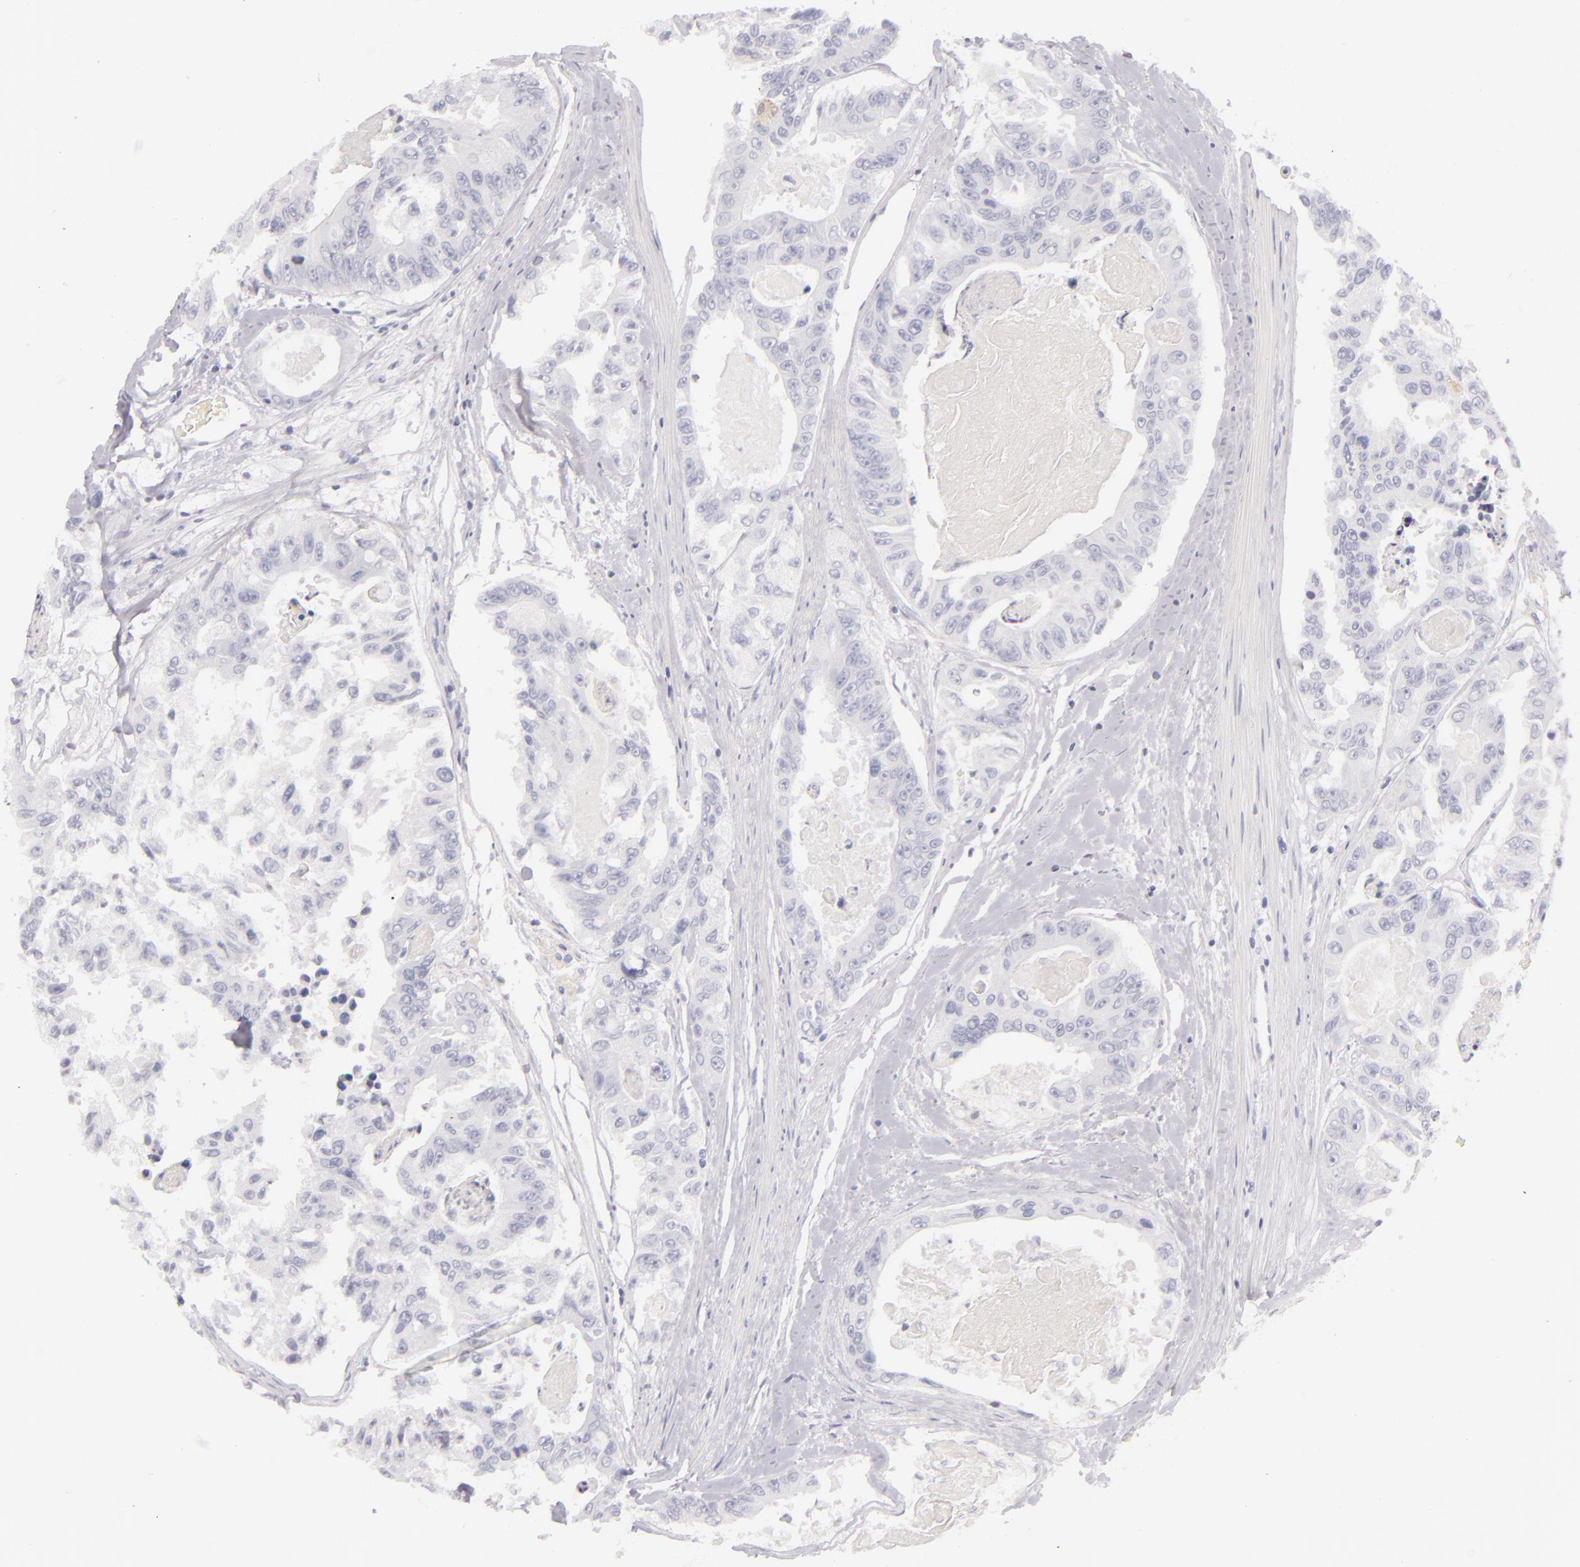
{"staining": {"intensity": "negative", "quantity": "none", "location": "none"}, "tissue": "colorectal cancer", "cell_type": "Tumor cells", "image_type": "cancer", "snomed": [{"axis": "morphology", "description": "Adenocarcinoma, NOS"}, {"axis": "topography", "description": "Colon"}], "caption": "Micrograph shows no significant protein expression in tumor cells of colorectal cancer.", "gene": "FABP1", "patient": {"sex": "female", "age": 86}}